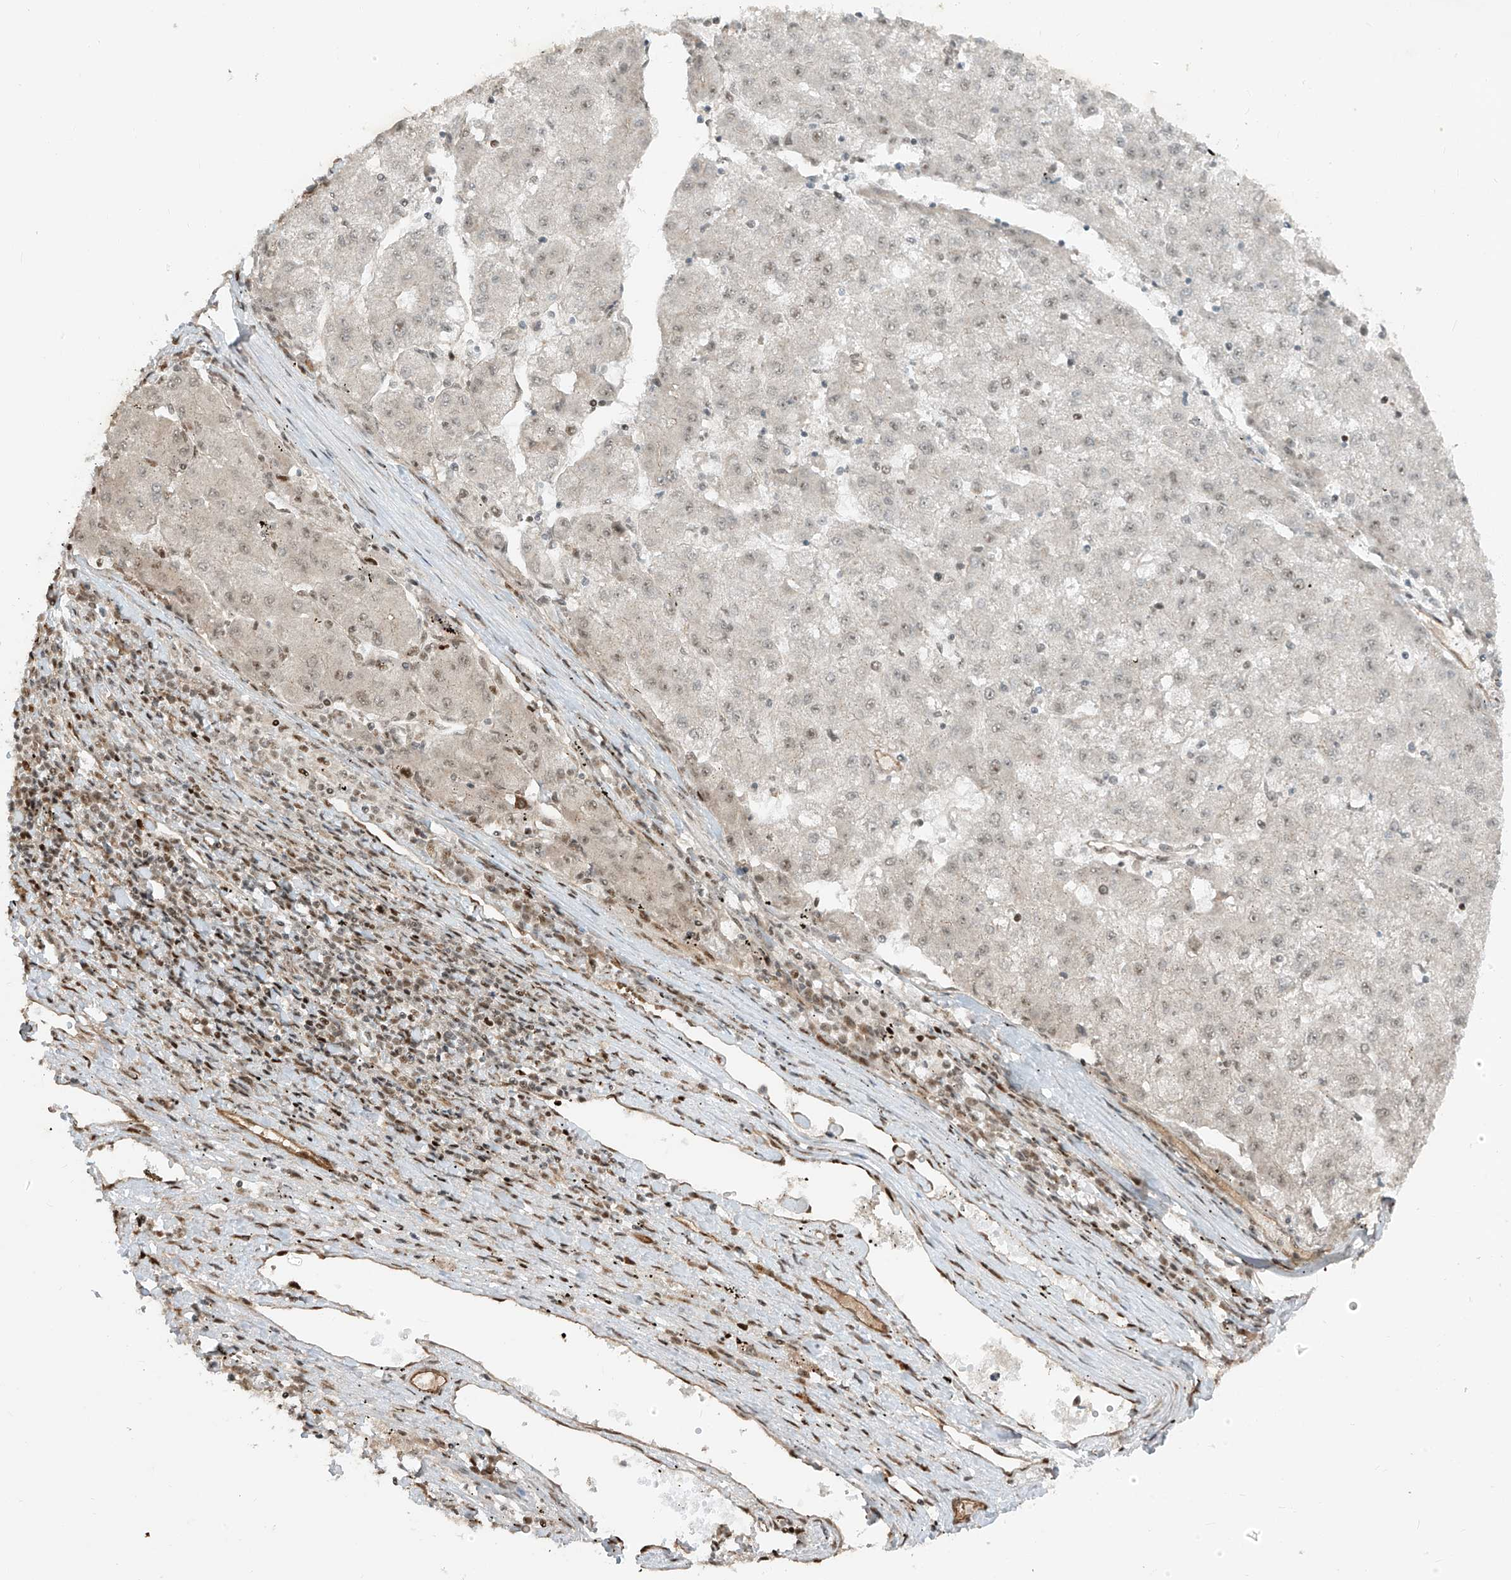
{"staining": {"intensity": "negative", "quantity": "none", "location": "none"}, "tissue": "liver cancer", "cell_type": "Tumor cells", "image_type": "cancer", "snomed": [{"axis": "morphology", "description": "Carcinoma, Hepatocellular, NOS"}, {"axis": "topography", "description": "Liver"}], "caption": "DAB immunohistochemical staining of human hepatocellular carcinoma (liver) exhibits no significant positivity in tumor cells.", "gene": "ARHGEF3", "patient": {"sex": "male", "age": 72}}